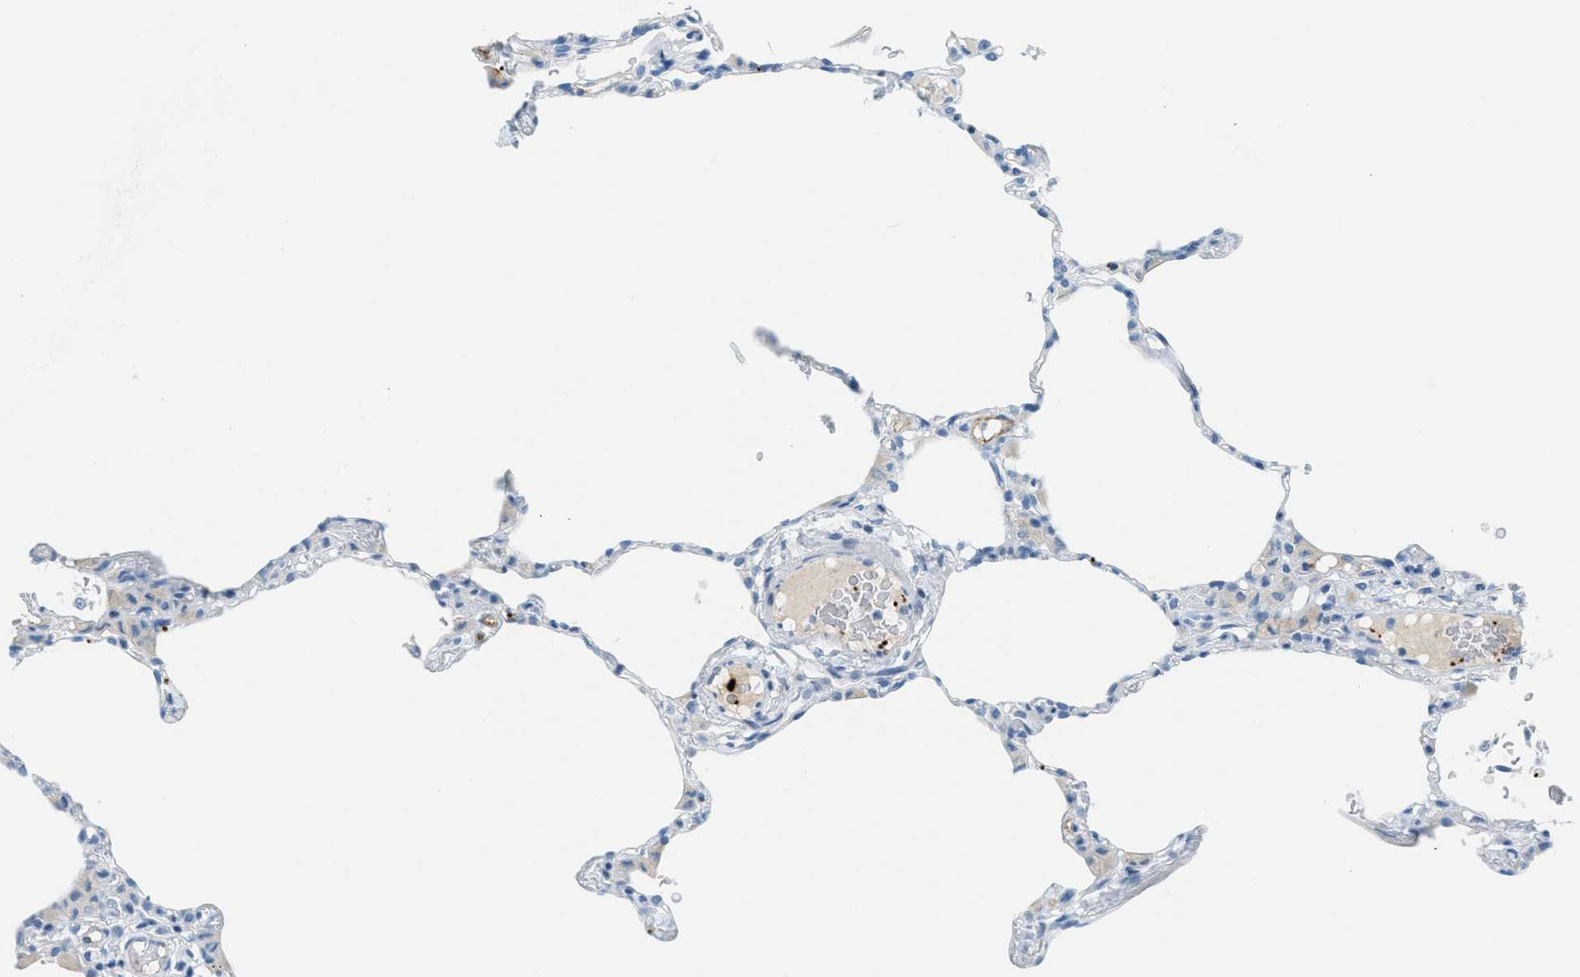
{"staining": {"intensity": "negative", "quantity": "none", "location": "none"}, "tissue": "lung", "cell_type": "Alveolar cells", "image_type": "normal", "snomed": [{"axis": "morphology", "description": "Normal tissue, NOS"}, {"axis": "topography", "description": "Lung"}], "caption": "Protein analysis of benign lung demonstrates no significant staining in alveolar cells. (Brightfield microscopy of DAB immunohistochemistry (IHC) at high magnification).", "gene": "PPBP", "patient": {"sex": "female", "age": 49}}